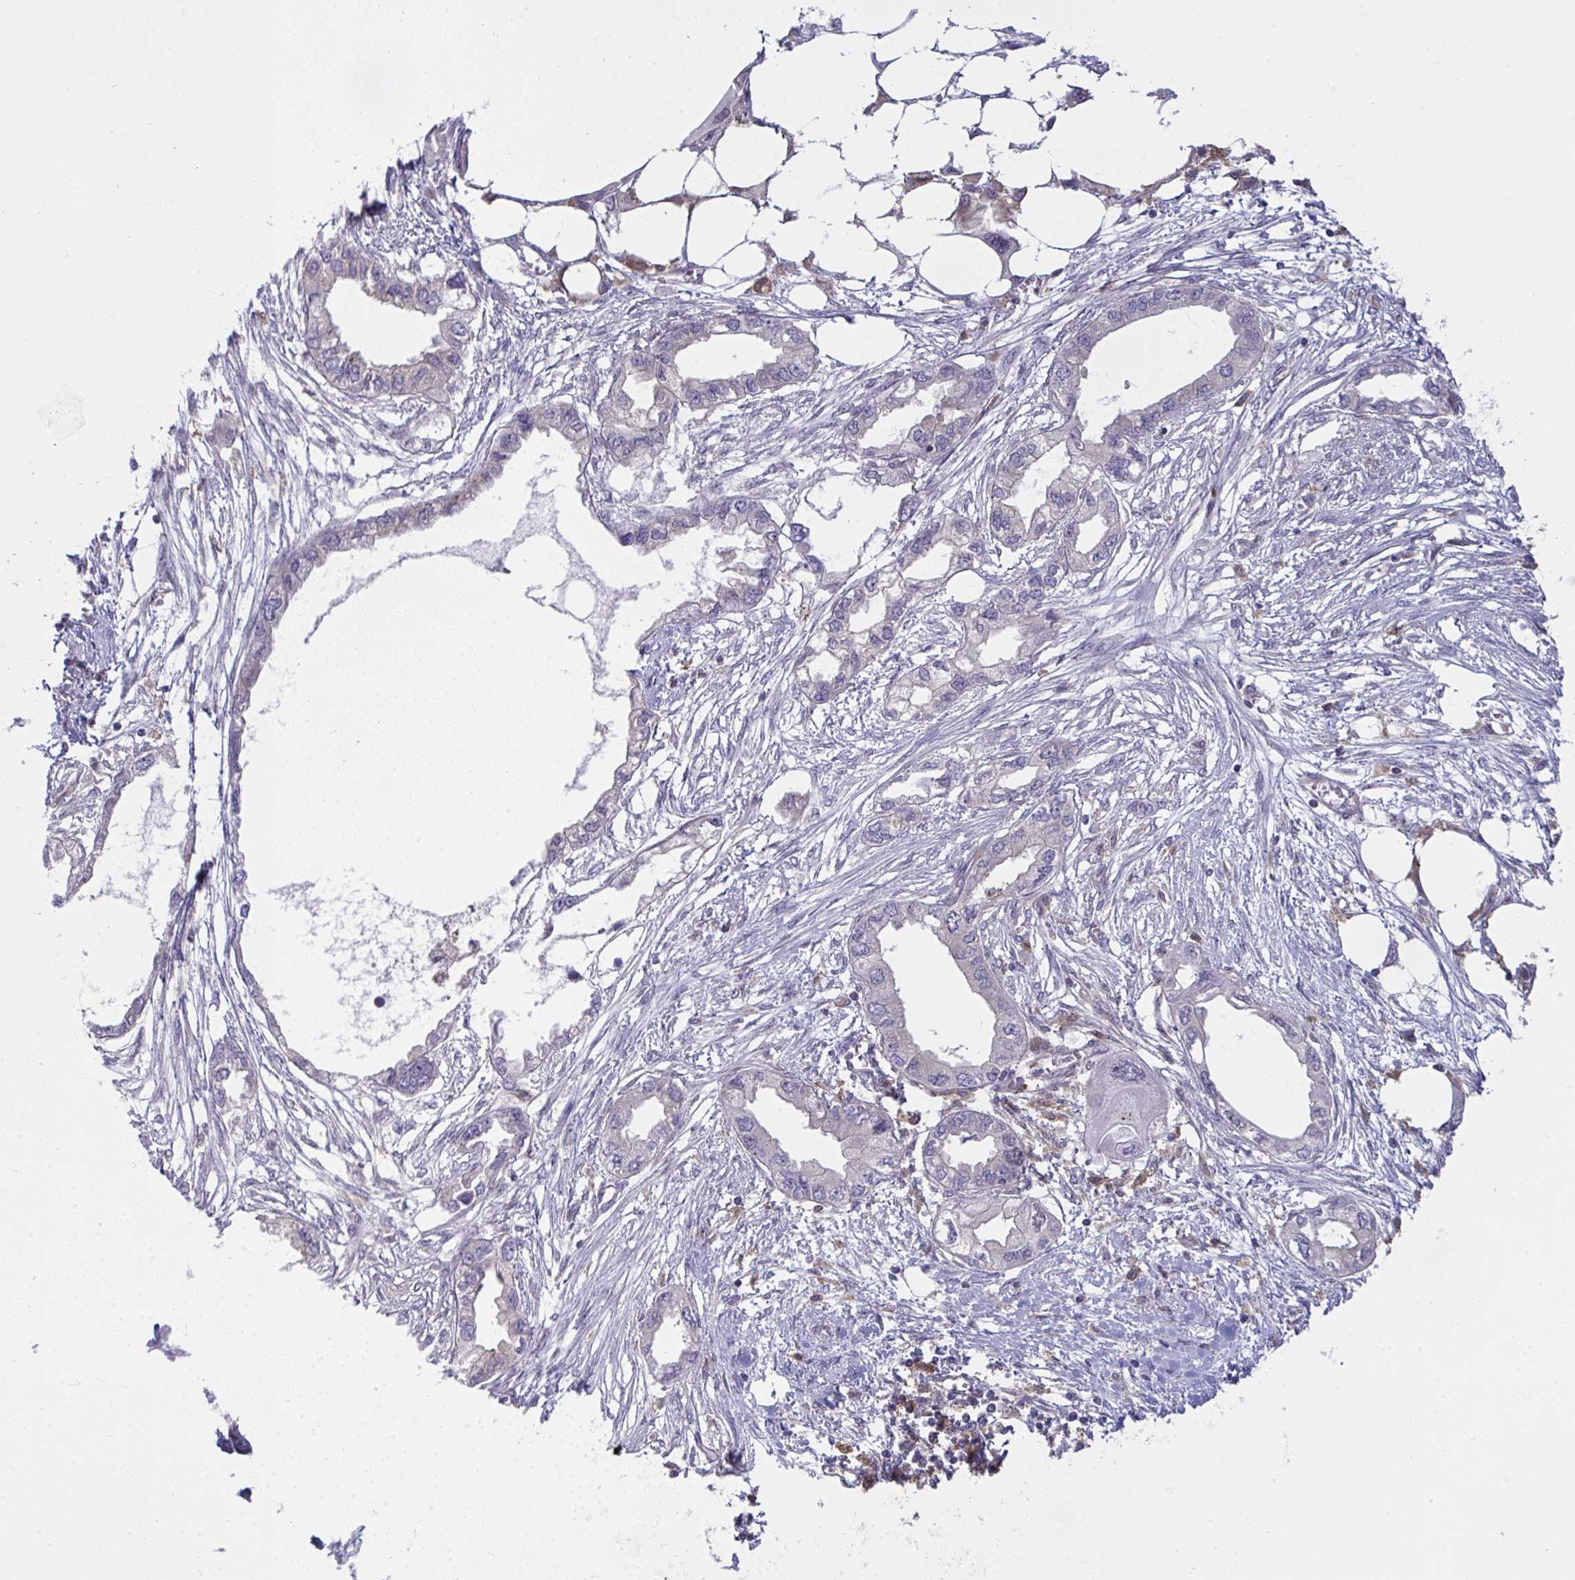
{"staining": {"intensity": "negative", "quantity": "none", "location": "none"}, "tissue": "endometrial cancer", "cell_type": "Tumor cells", "image_type": "cancer", "snomed": [{"axis": "morphology", "description": "Adenocarcinoma, NOS"}, {"axis": "morphology", "description": "Adenocarcinoma, metastatic, NOS"}, {"axis": "topography", "description": "Adipose tissue"}, {"axis": "topography", "description": "Endometrium"}], "caption": "Immunohistochemistry histopathology image of neoplastic tissue: human endometrial adenocarcinoma stained with DAB (3,3'-diaminobenzidine) exhibits no significant protein staining in tumor cells. (Brightfield microscopy of DAB IHC at high magnification).", "gene": "ALDH16A1", "patient": {"sex": "female", "age": 67}}